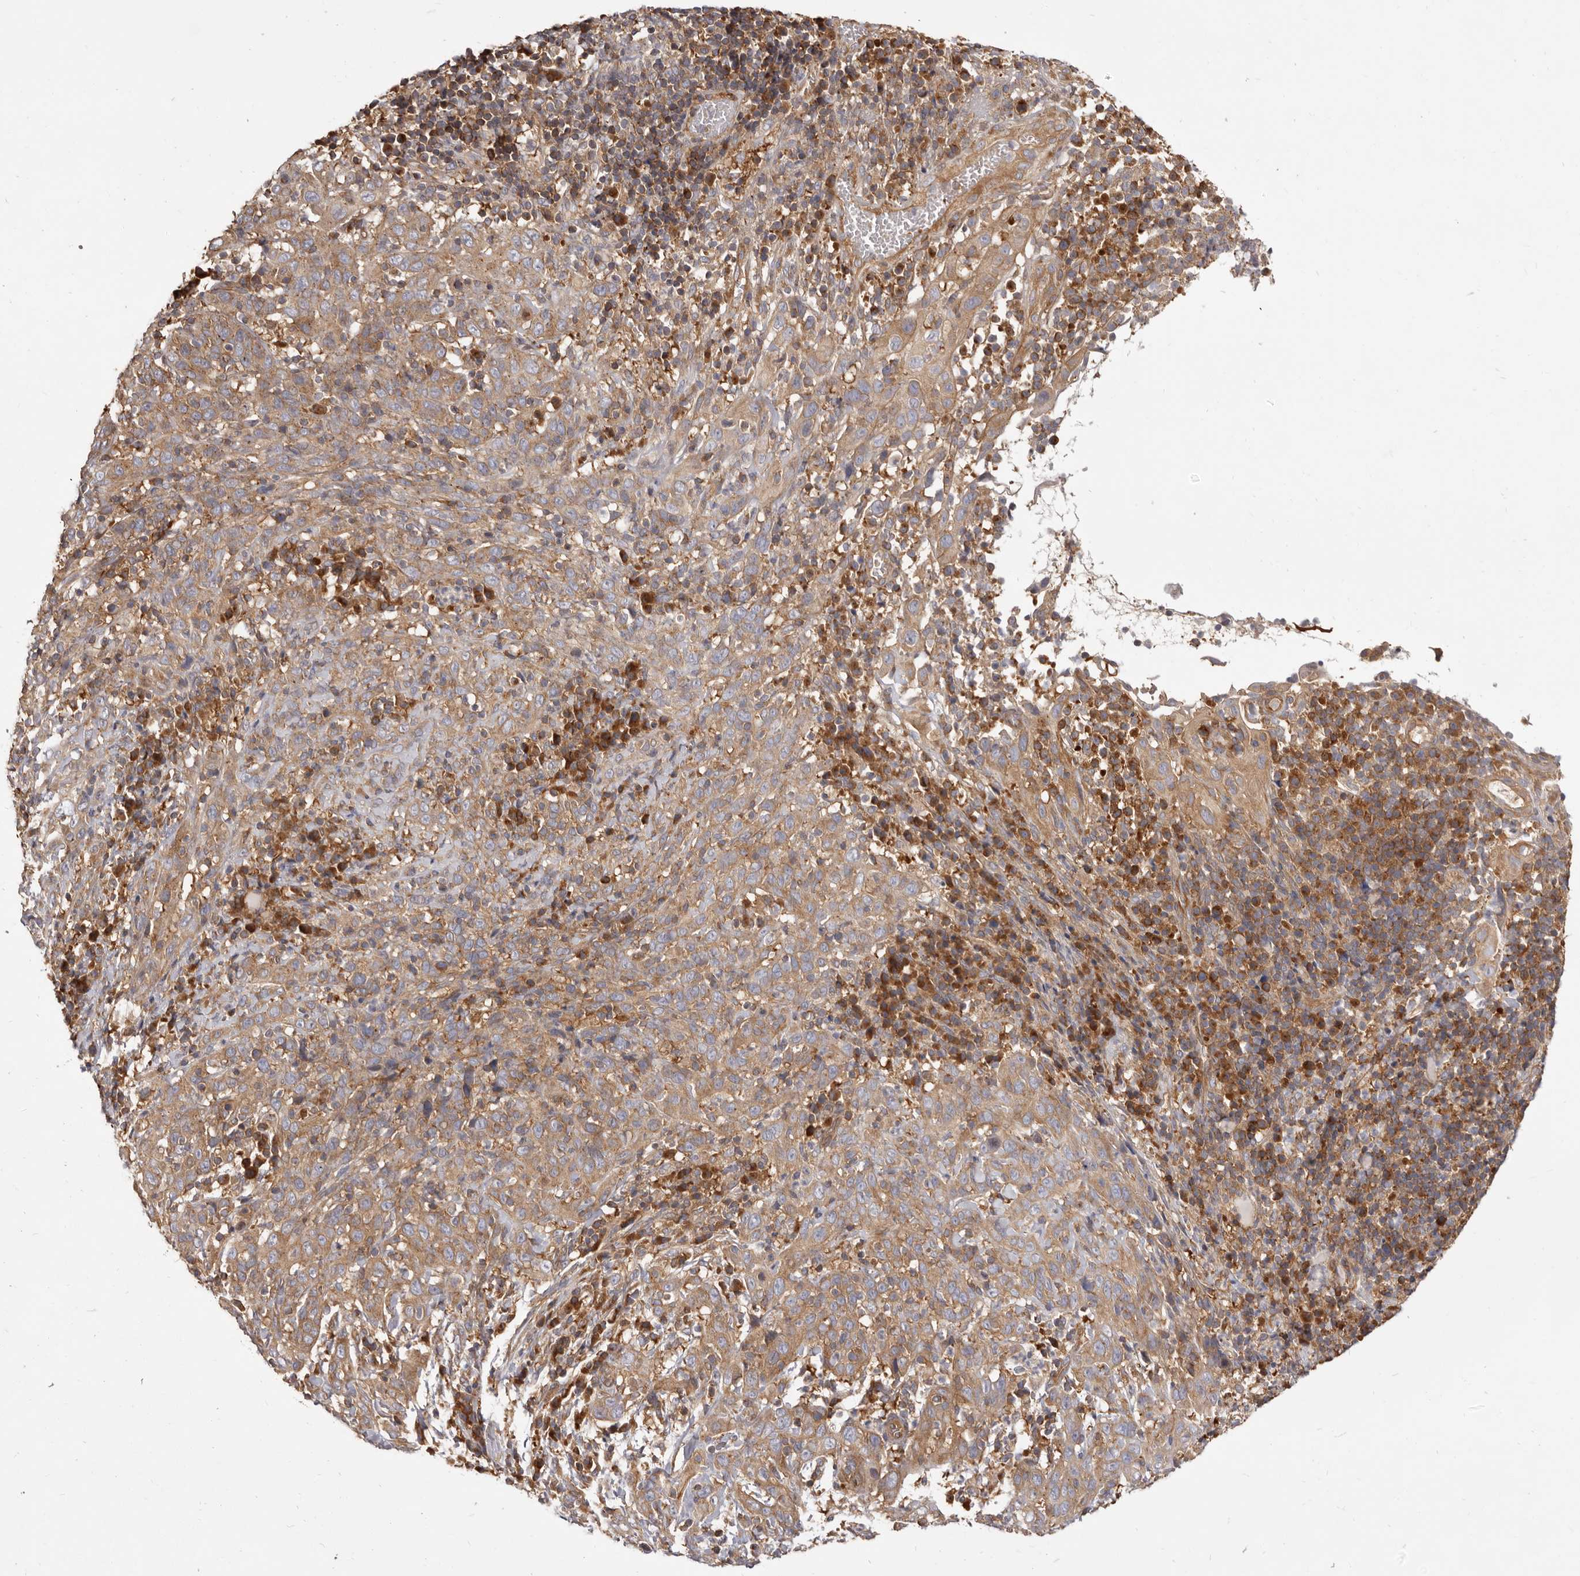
{"staining": {"intensity": "moderate", "quantity": ">75%", "location": "cytoplasmic/membranous"}, "tissue": "cervical cancer", "cell_type": "Tumor cells", "image_type": "cancer", "snomed": [{"axis": "morphology", "description": "Squamous cell carcinoma, NOS"}, {"axis": "topography", "description": "Cervix"}], "caption": "Immunohistochemistry (IHC) micrograph of cervical squamous cell carcinoma stained for a protein (brown), which reveals medium levels of moderate cytoplasmic/membranous positivity in about >75% of tumor cells.", "gene": "ADAMTS20", "patient": {"sex": "female", "age": 46}}